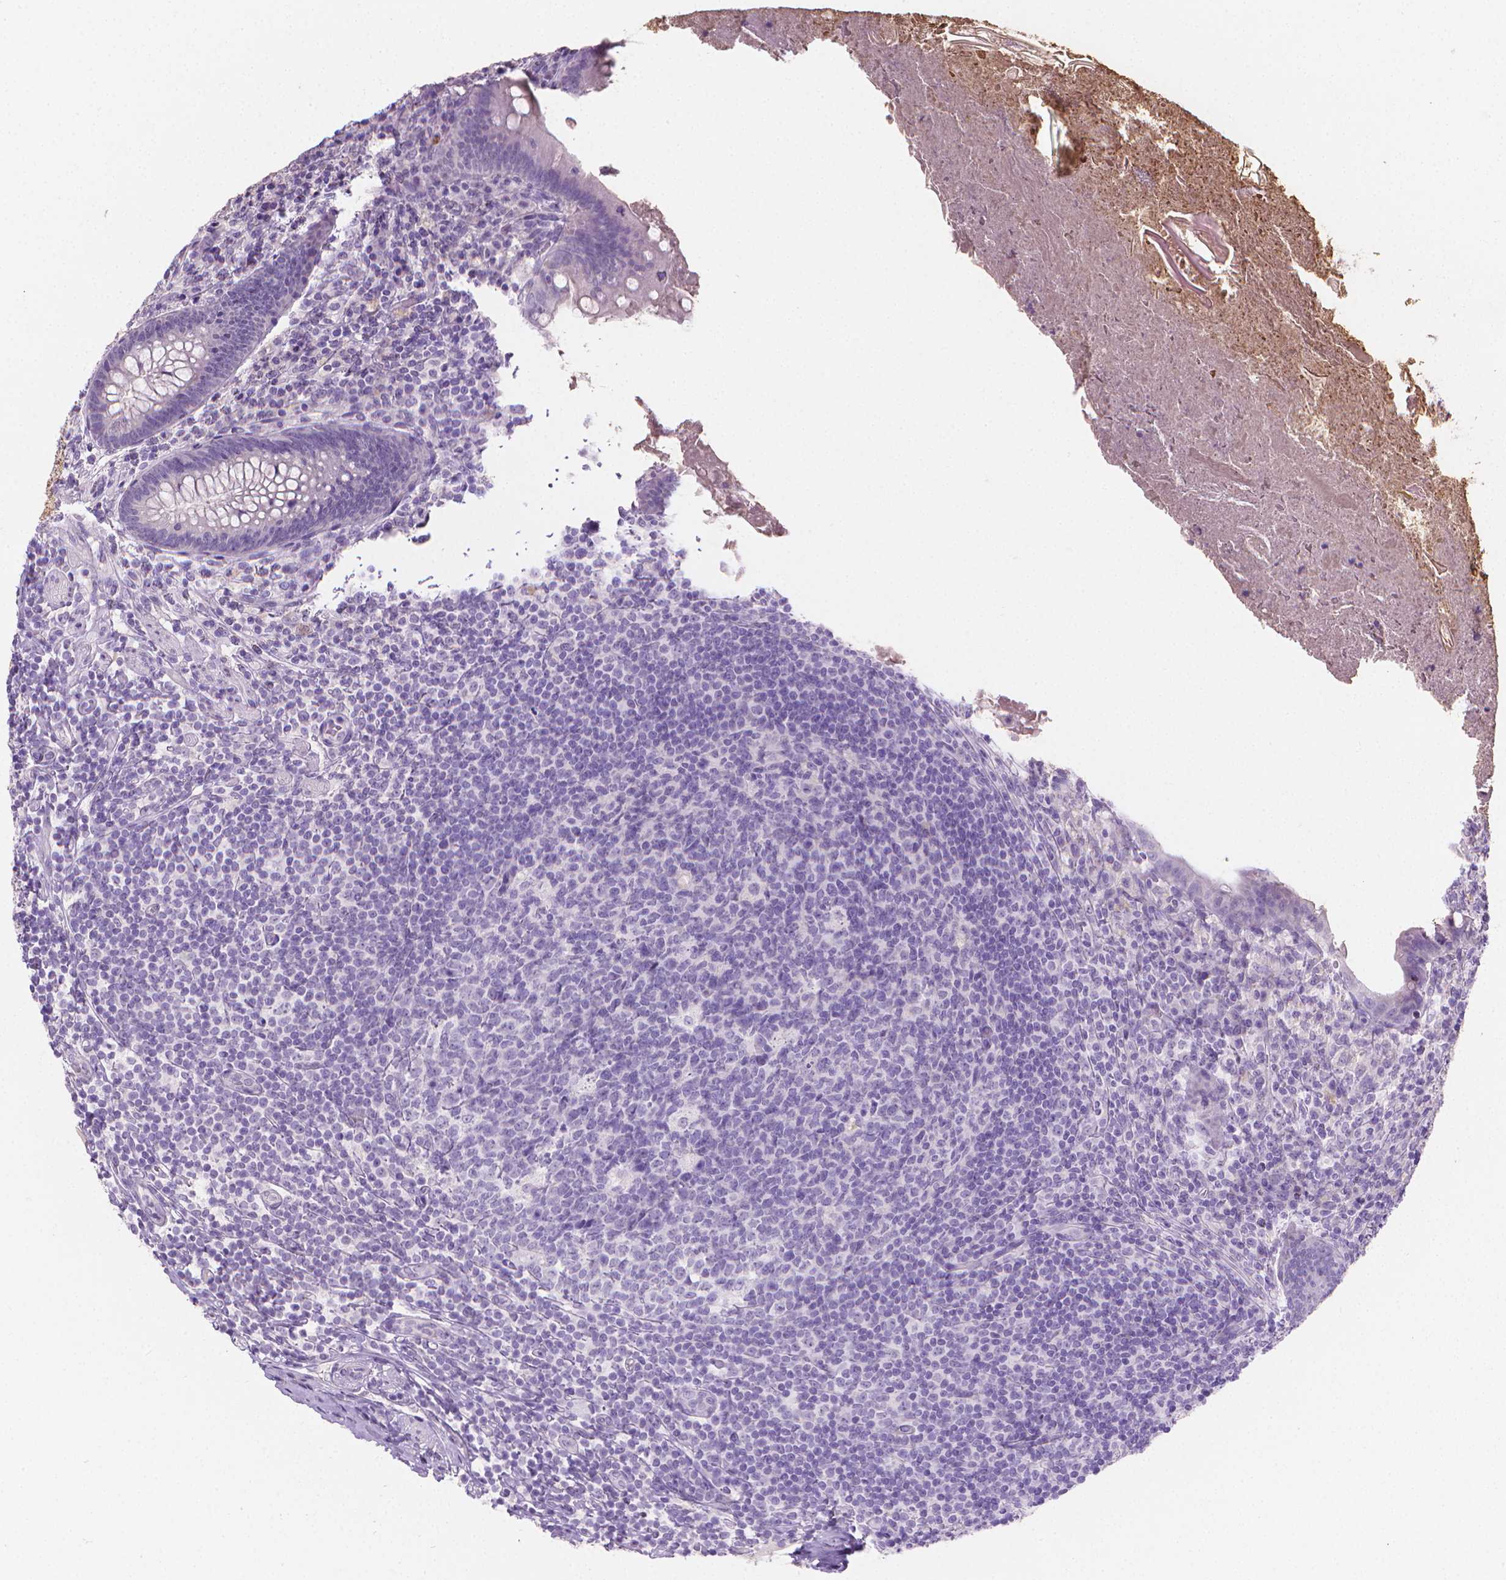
{"staining": {"intensity": "negative", "quantity": "none", "location": "none"}, "tissue": "appendix", "cell_type": "Glandular cells", "image_type": "normal", "snomed": [{"axis": "morphology", "description": "Normal tissue, NOS"}, {"axis": "topography", "description": "Appendix"}], "caption": "Immunohistochemistry of normal appendix exhibits no positivity in glandular cells. (Brightfield microscopy of DAB (3,3'-diaminobenzidine) immunohistochemistry (IHC) at high magnification).", "gene": "TNNI2", "patient": {"sex": "male", "age": 47}}